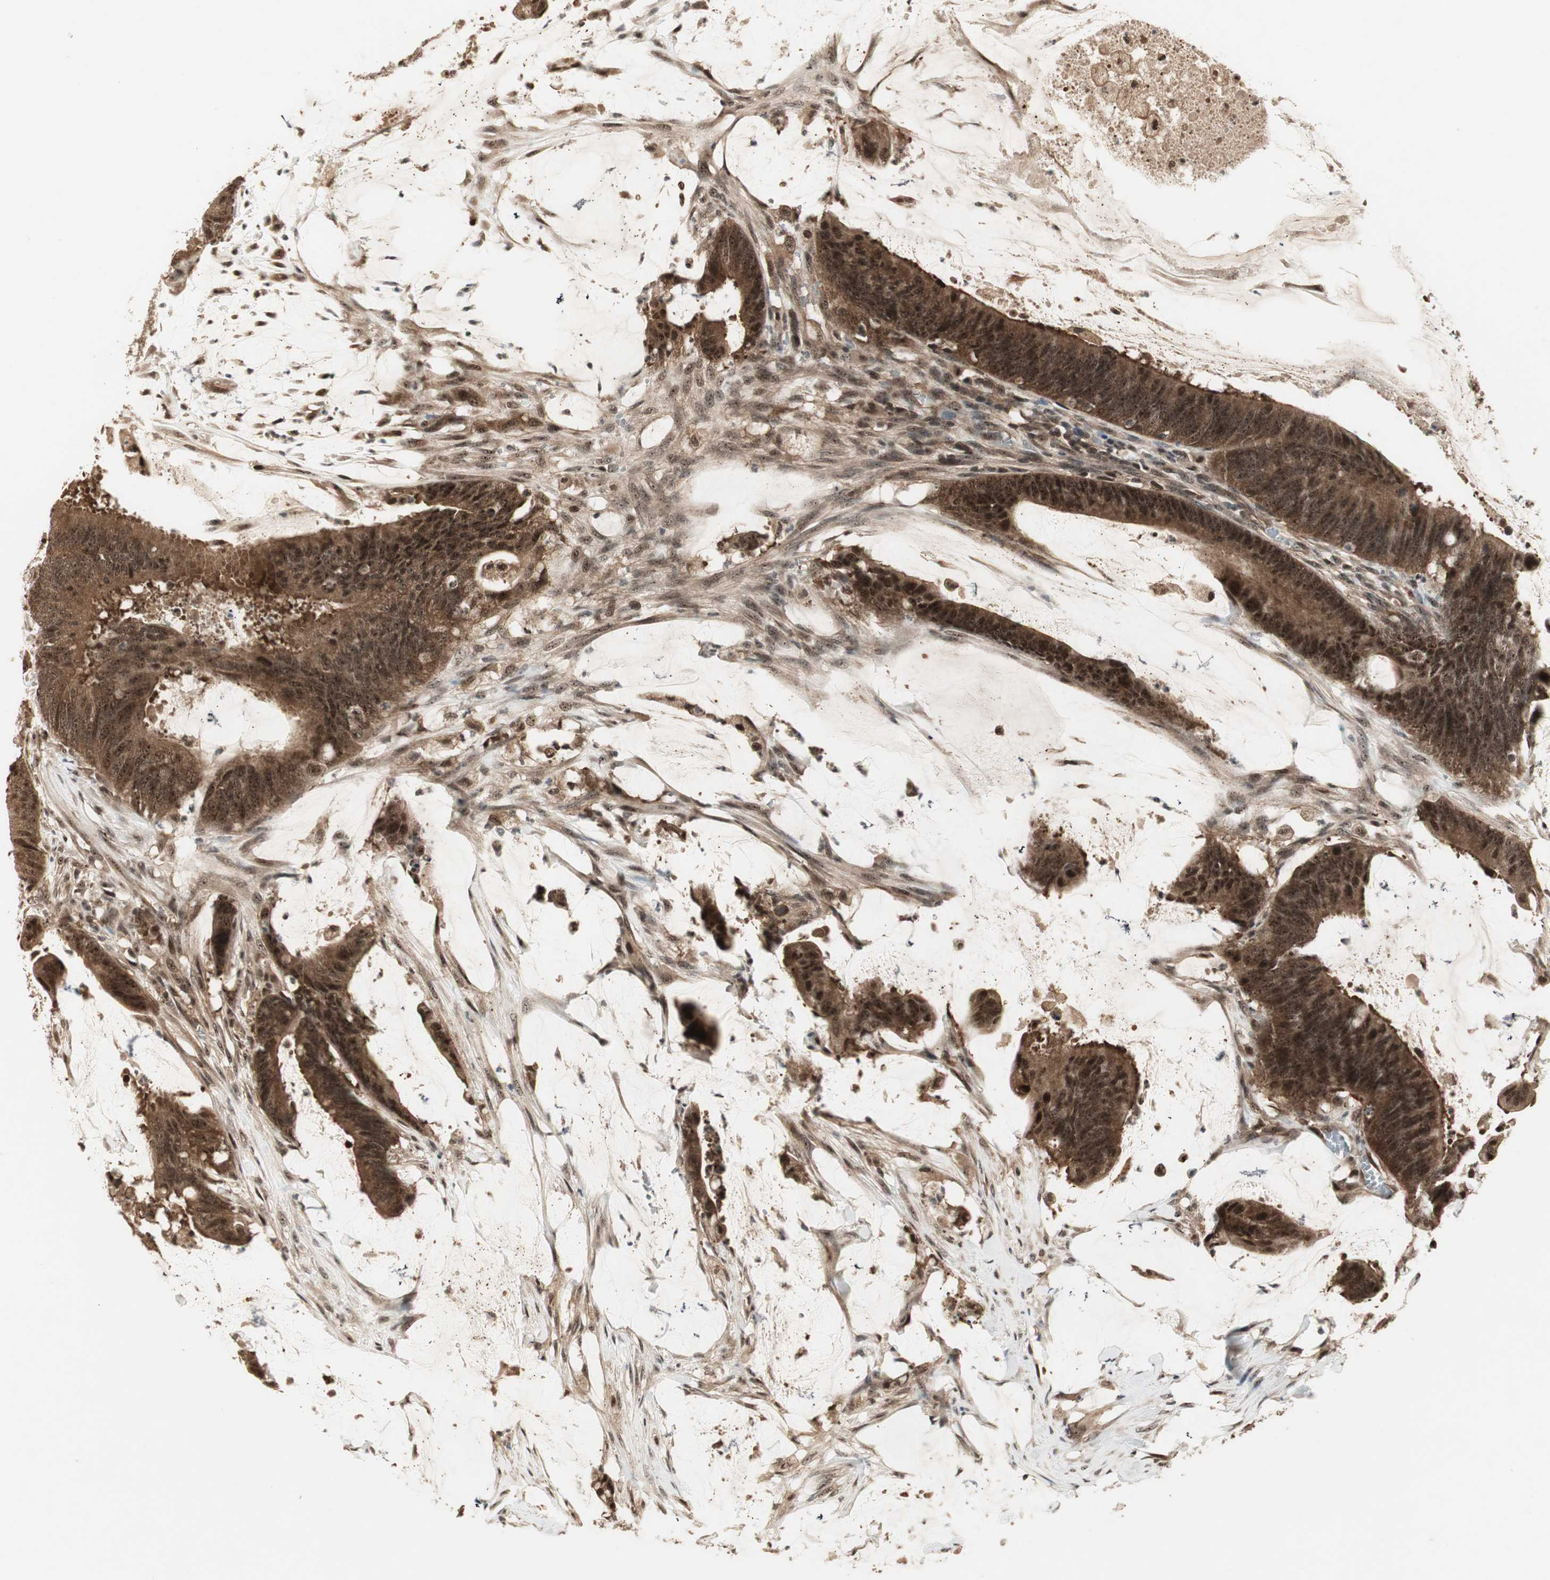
{"staining": {"intensity": "strong", "quantity": ">75%", "location": "cytoplasmic/membranous,nuclear"}, "tissue": "colorectal cancer", "cell_type": "Tumor cells", "image_type": "cancer", "snomed": [{"axis": "morphology", "description": "Adenocarcinoma, NOS"}, {"axis": "topography", "description": "Rectum"}], "caption": "Human colorectal cancer stained with a brown dye demonstrates strong cytoplasmic/membranous and nuclear positive positivity in approximately >75% of tumor cells.", "gene": "CSNK2B", "patient": {"sex": "female", "age": 66}}